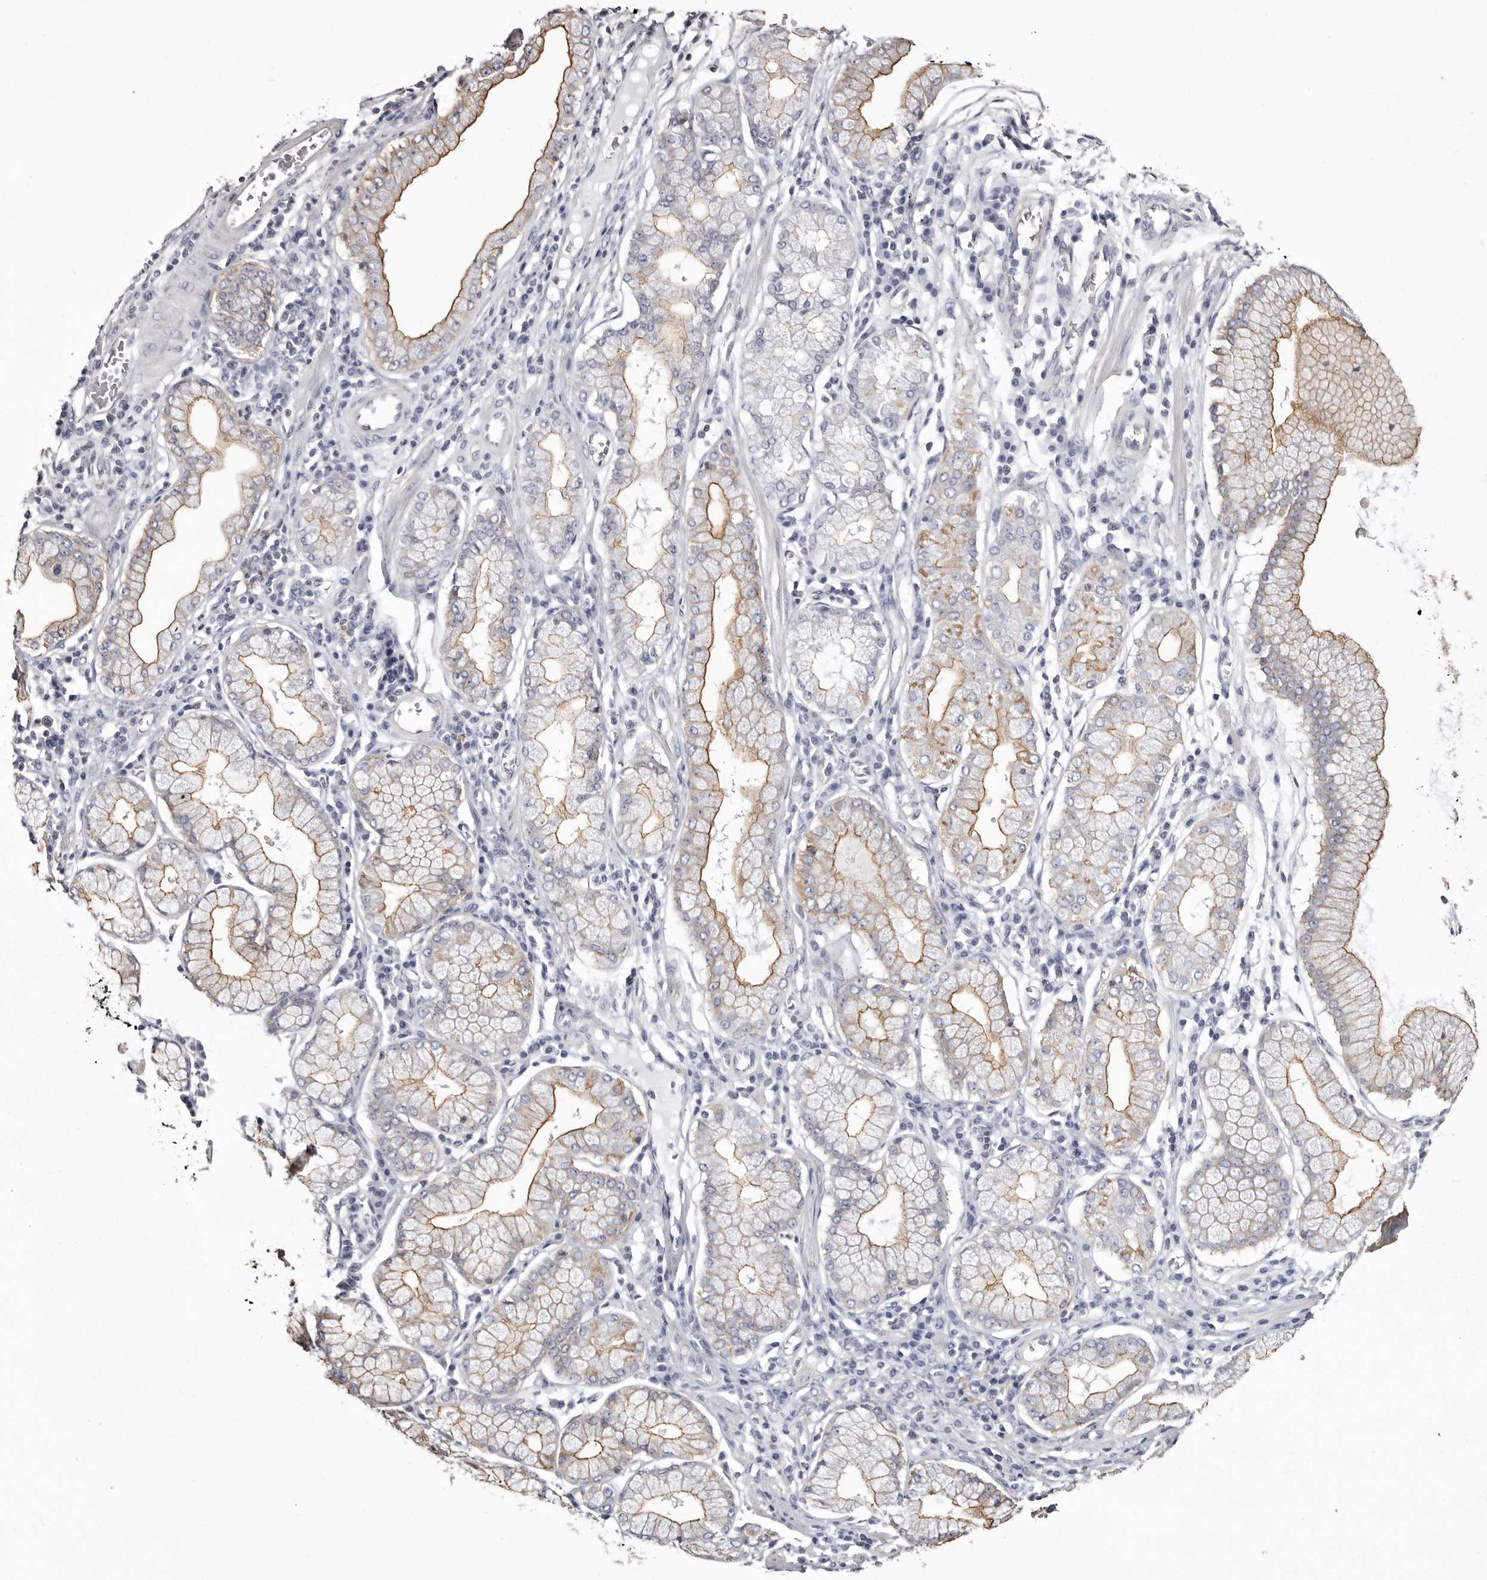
{"staining": {"intensity": "moderate", "quantity": ">75%", "location": "cytoplasmic/membranous"}, "tissue": "stomach cancer", "cell_type": "Tumor cells", "image_type": "cancer", "snomed": [{"axis": "morphology", "description": "Adenocarcinoma, NOS"}, {"axis": "topography", "description": "Stomach"}], "caption": "Moderate cytoplasmic/membranous protein staining is appreciated in approximately >75% of tumor cells in stomach adenocarcinoma.", "gene": "LAD1", "patient": {"sex": "male", "age": 59}}